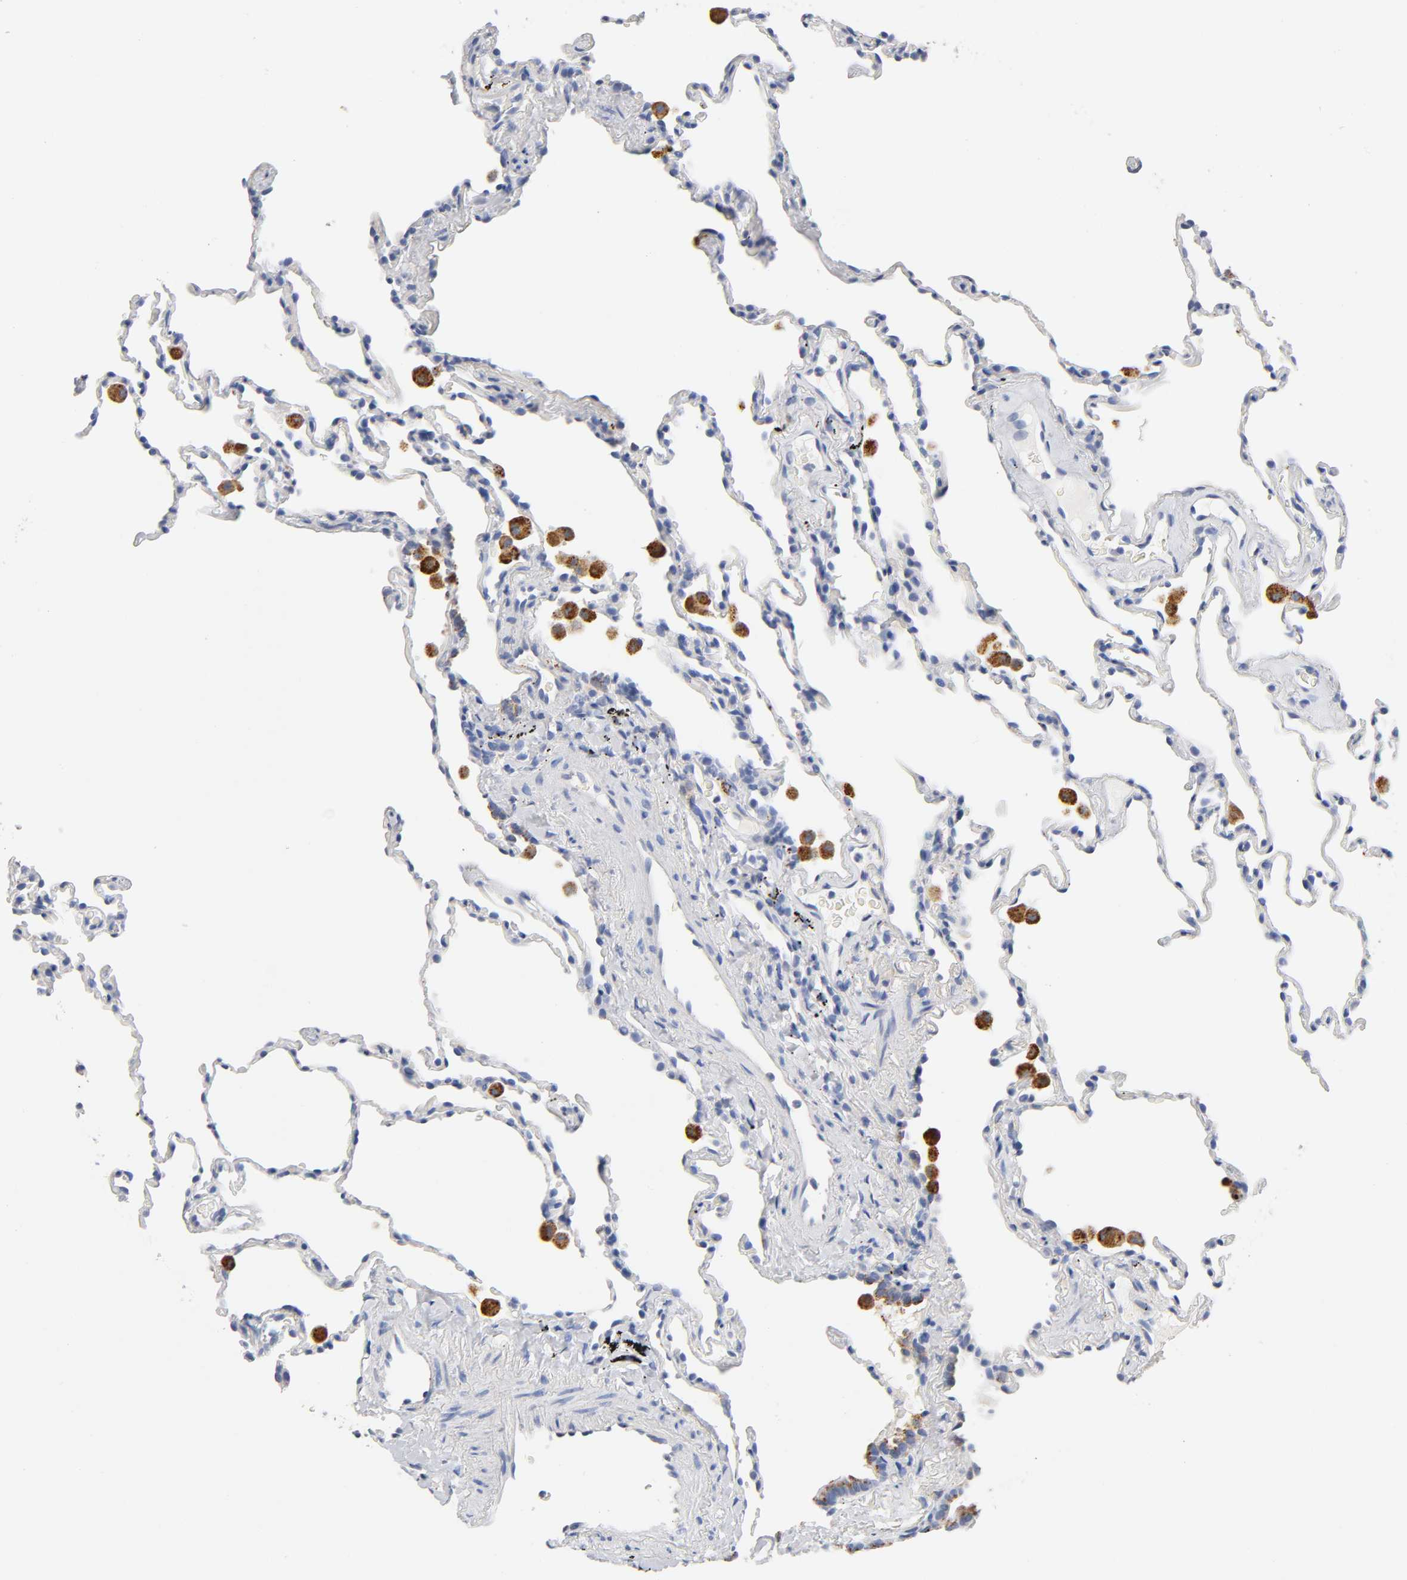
{"staining": {"intensity": "negative", "quantity": "none", "location": "none"}, "tissue": "lung", "cell_type": "Alveolar cells", "image_type": "normal", "snomed": [{"axis": "morphology", "description": "Normal tissue, NOS"}, {"axis": "morphology", "description": "Soft tissue tumor metastatic"}, {"axis": "topography", "description": "Lung"}], "caption": "The micrograph exhibits no staining of alveolar cells in unremarkable lung. Brightfield microscopy of IHC stained with DAB (brown) and hematoxylin (blue), captured at high magnification.", "gene": "PLP1", "patient": {"sex": "male", "age": 59}}